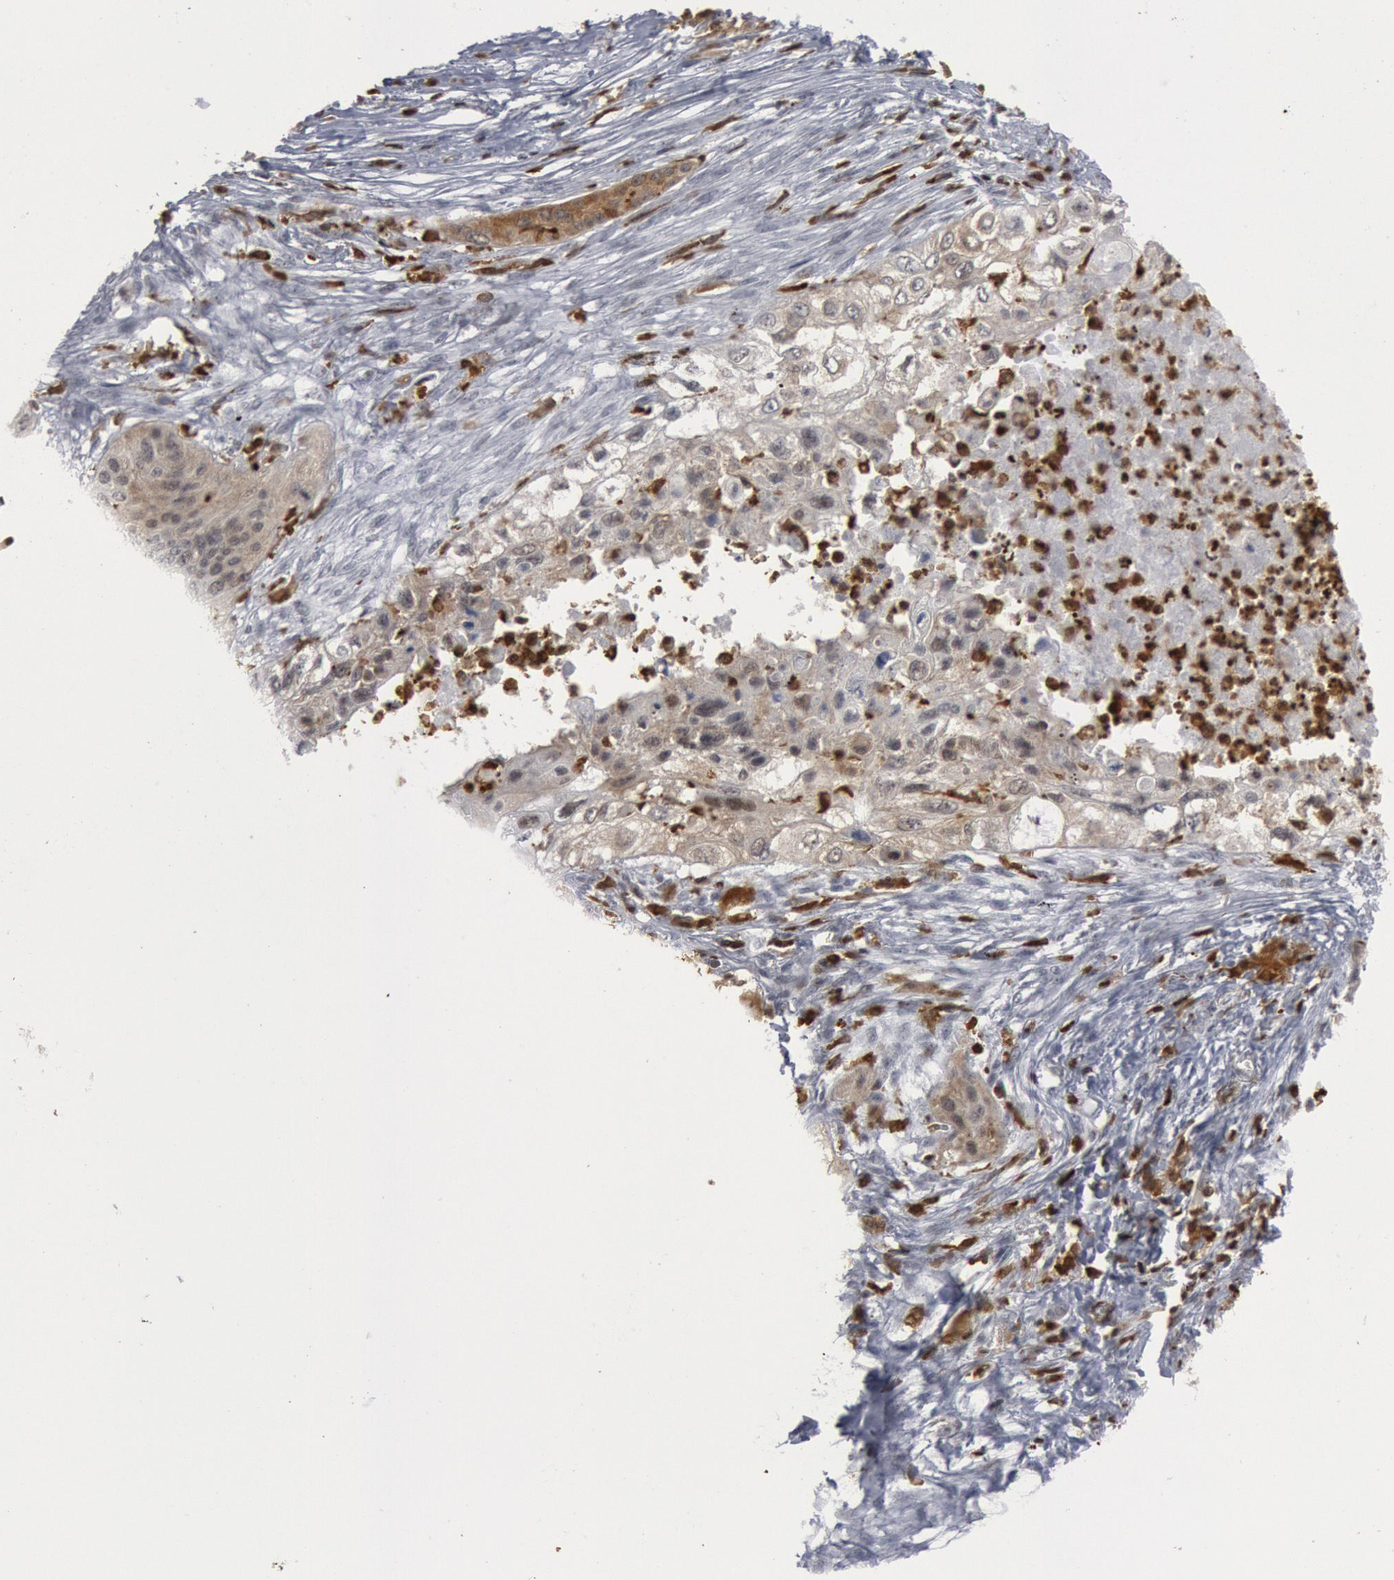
{"staining": {"intensity": "weak", "quantity": ">75%", "location": "cytoplasmic/membranous,nuclear"}, "tissue": "lung cancer", "cell_type": "Tumor cells", "image_type": "cancer", "snomed": [{"axis": "morphology", "description": "Squamous cell carcinoma, NOS"}, {"axis": "topography", "description": "Lung"}], "caption": "Immunohistochemical staining of human lung cancer shows low levels of weak cytoplasmic/membranous and nuclear staining in about >75% of tumor cells.", "gene": "PTPN6", "patient": {"sex": "male", "age": 71}}